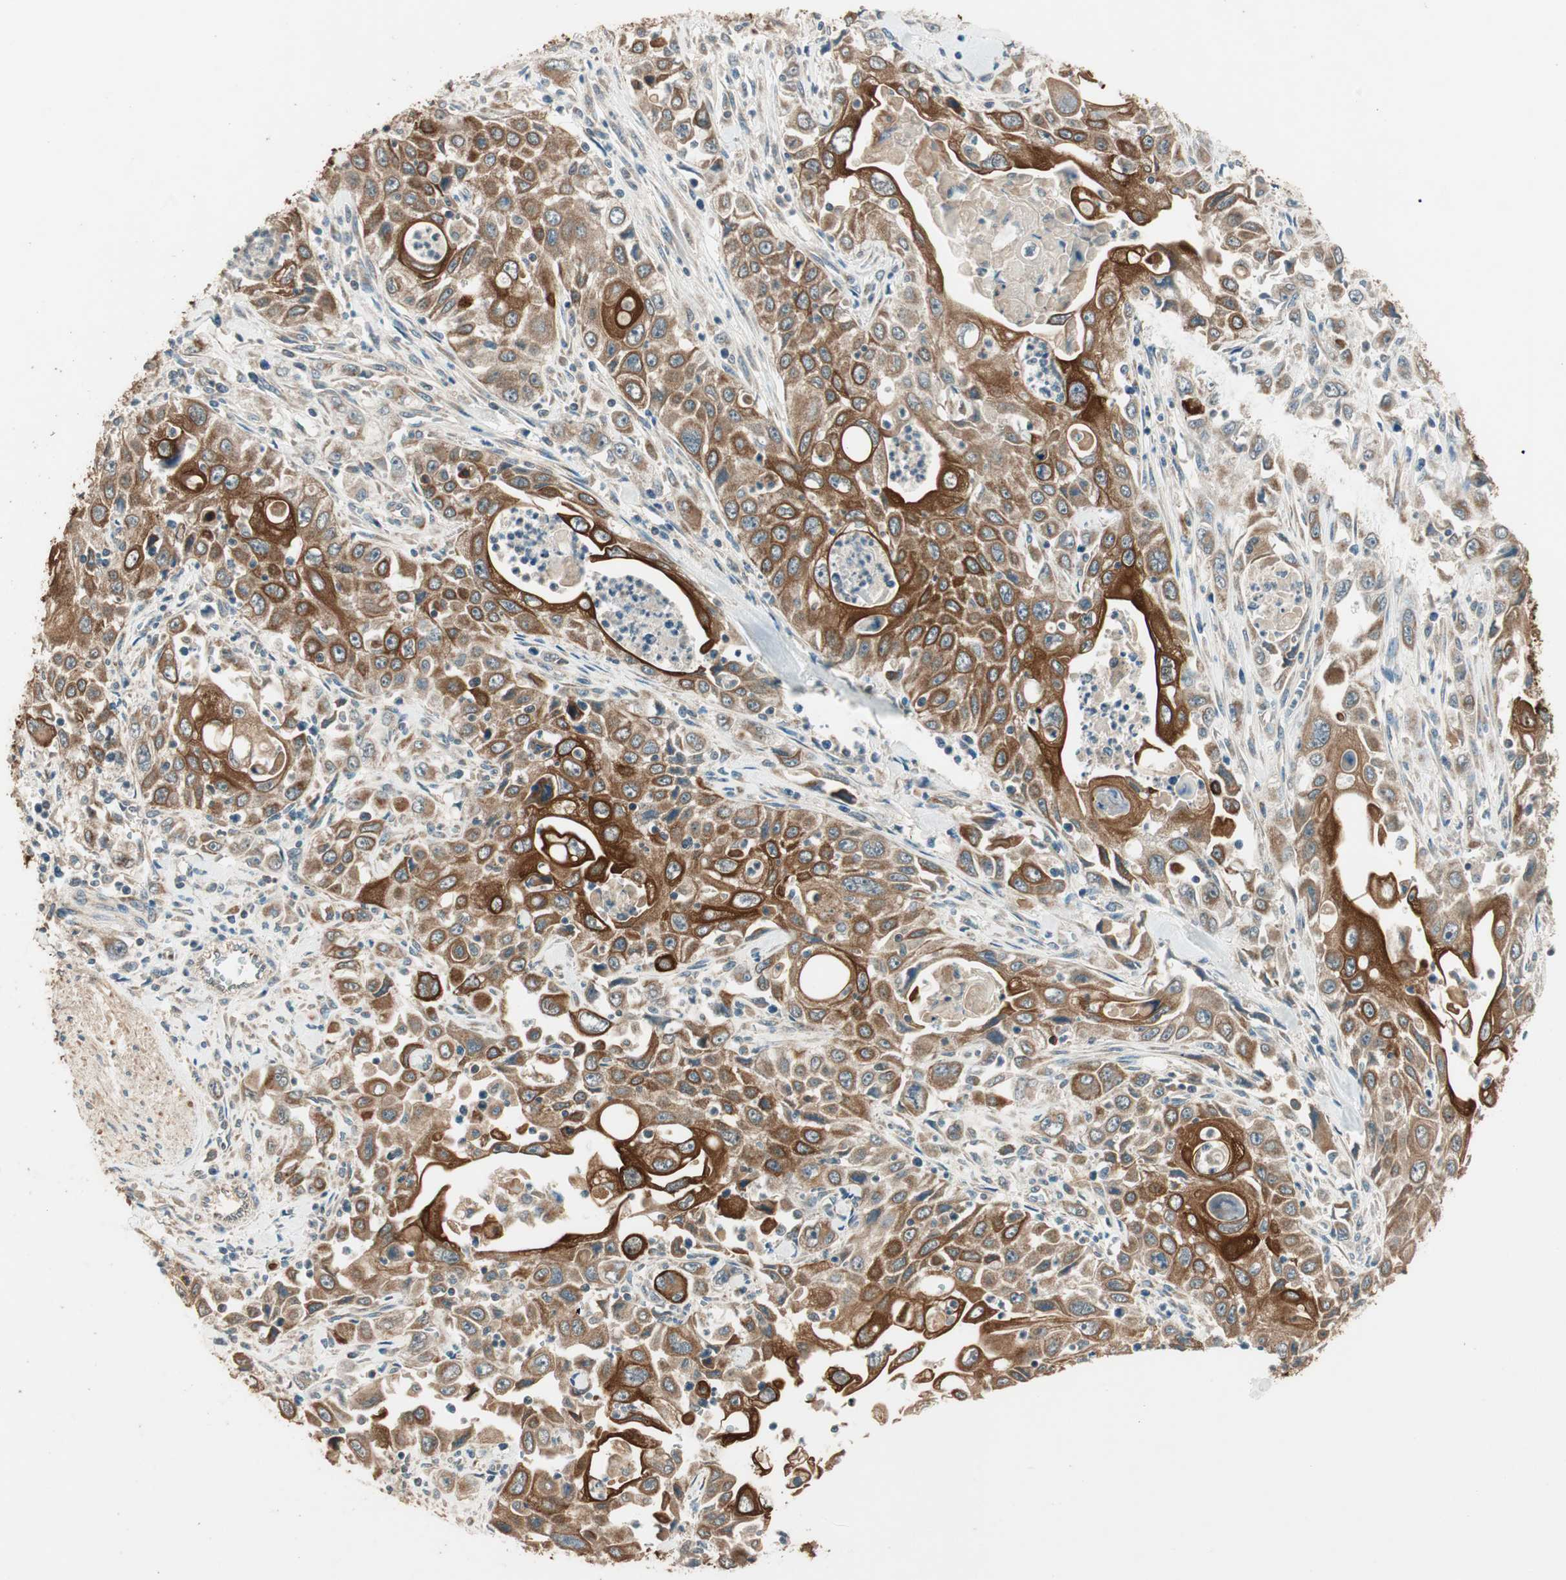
{"staining": {"intensity": "strong", "quantity": ">75%", "location": "cytoplasmic/membranous"}, "tissue": "pancreatic cancer", "cell_type": "Tumor cells", "image_type": "cancer", "snomed": [{"axis": "morphology", "description": "Adenocarcinoma, NOS"}, {"axis": "topography", "description": "Pancreas"}], "caption": "A brown stain highlights strong cytoplasmic/membranous positivity of a protein in pancreatic cancer (adenocarcinoma) tumor cells.", "gene": "TRIM21", "patient": {"sex": "male", "age": 70}}